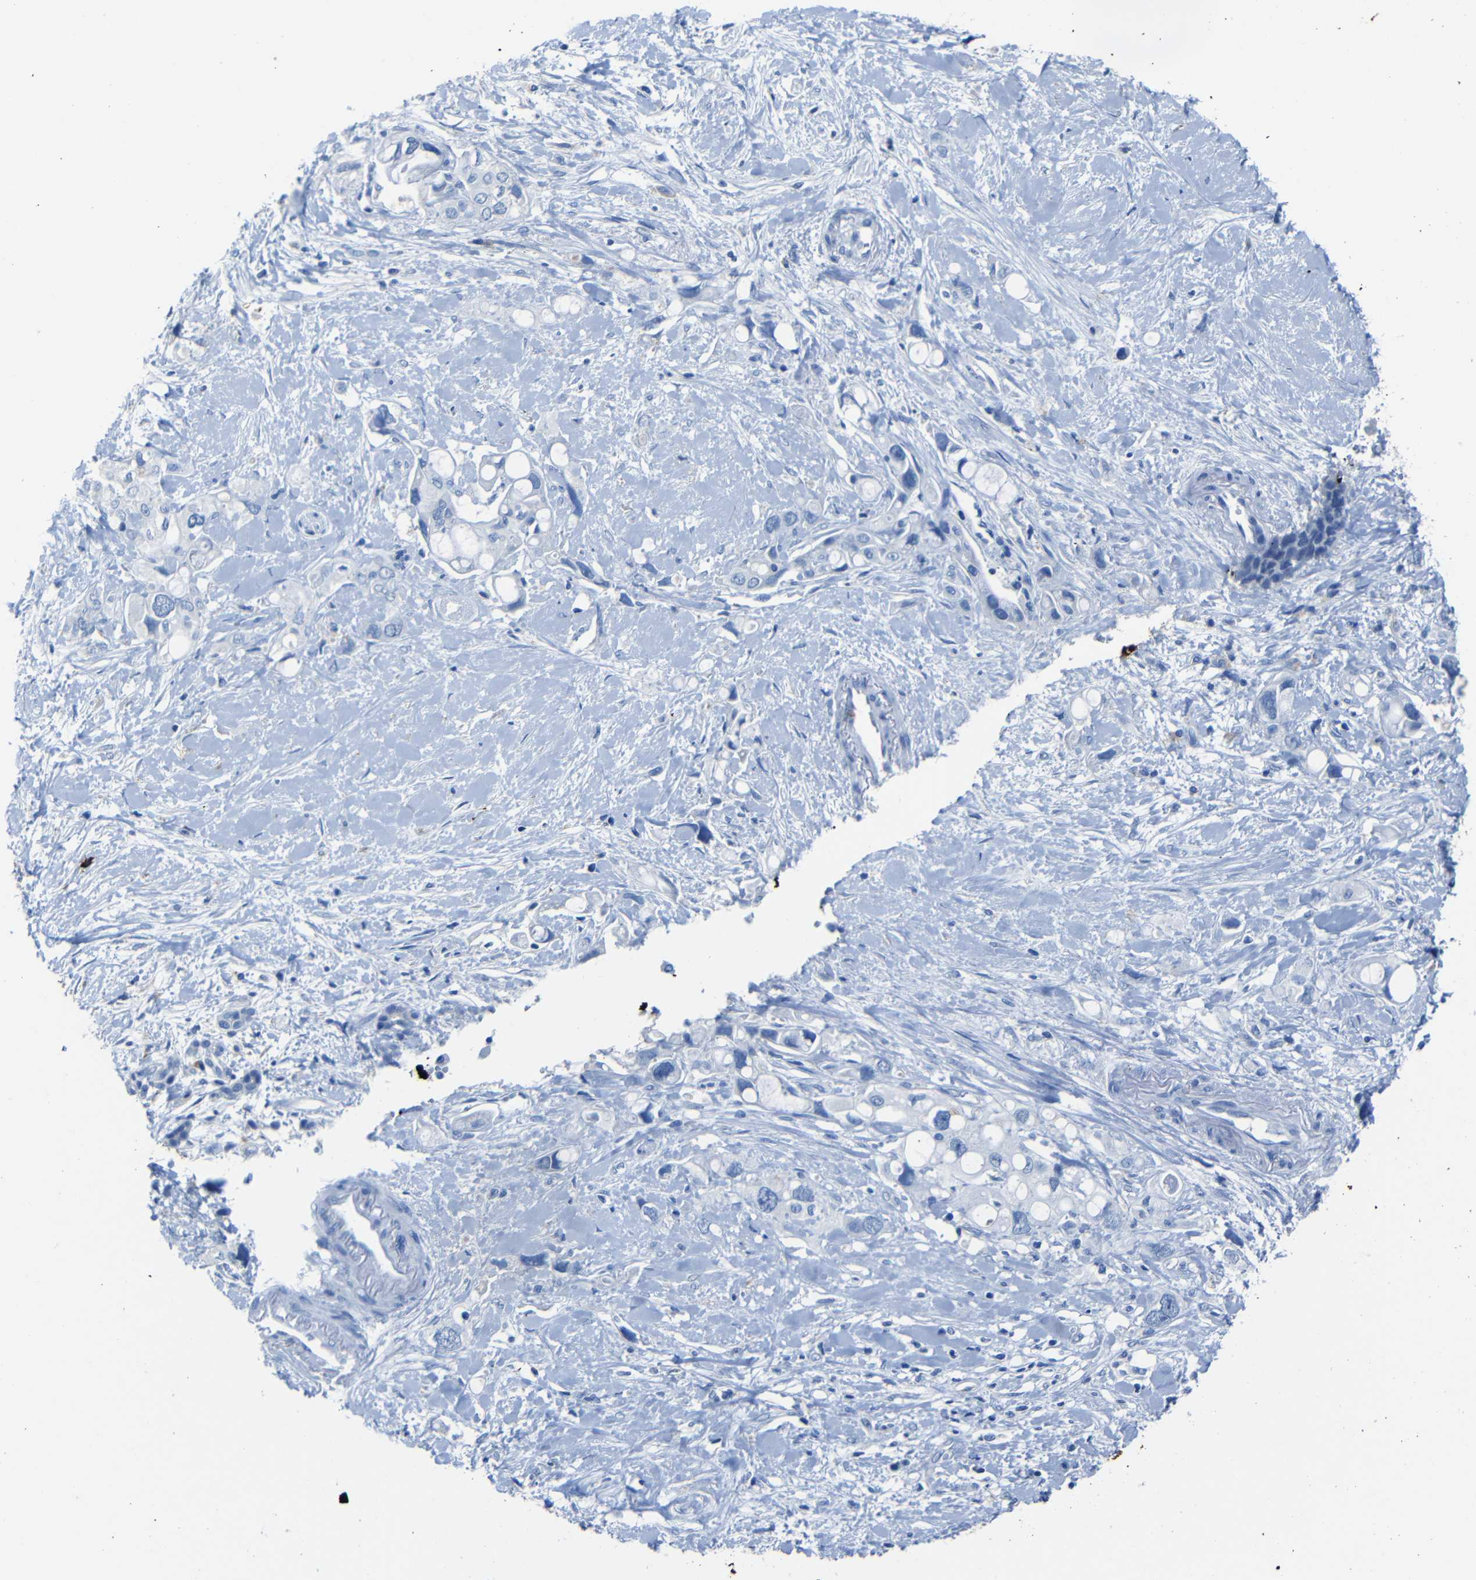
{"staining": {"intensity": "negative", "quantity": "none", "location": "none"}, "tissue": "pancreatic cancer", "cell_type": "Tumor cells", "image_type": "cancer", "snomed": [{"axis": "morphology", "description": "Adenocarcinoma, NOS"}, {"axis": "topography", "description": "Pancreas"}], "caption": "Protein analysis of pancreatic cancer exhibits no significant staining in tumor cells.", "gene": "CLDN11", "patient": {"sex": "female", "age": 56}}